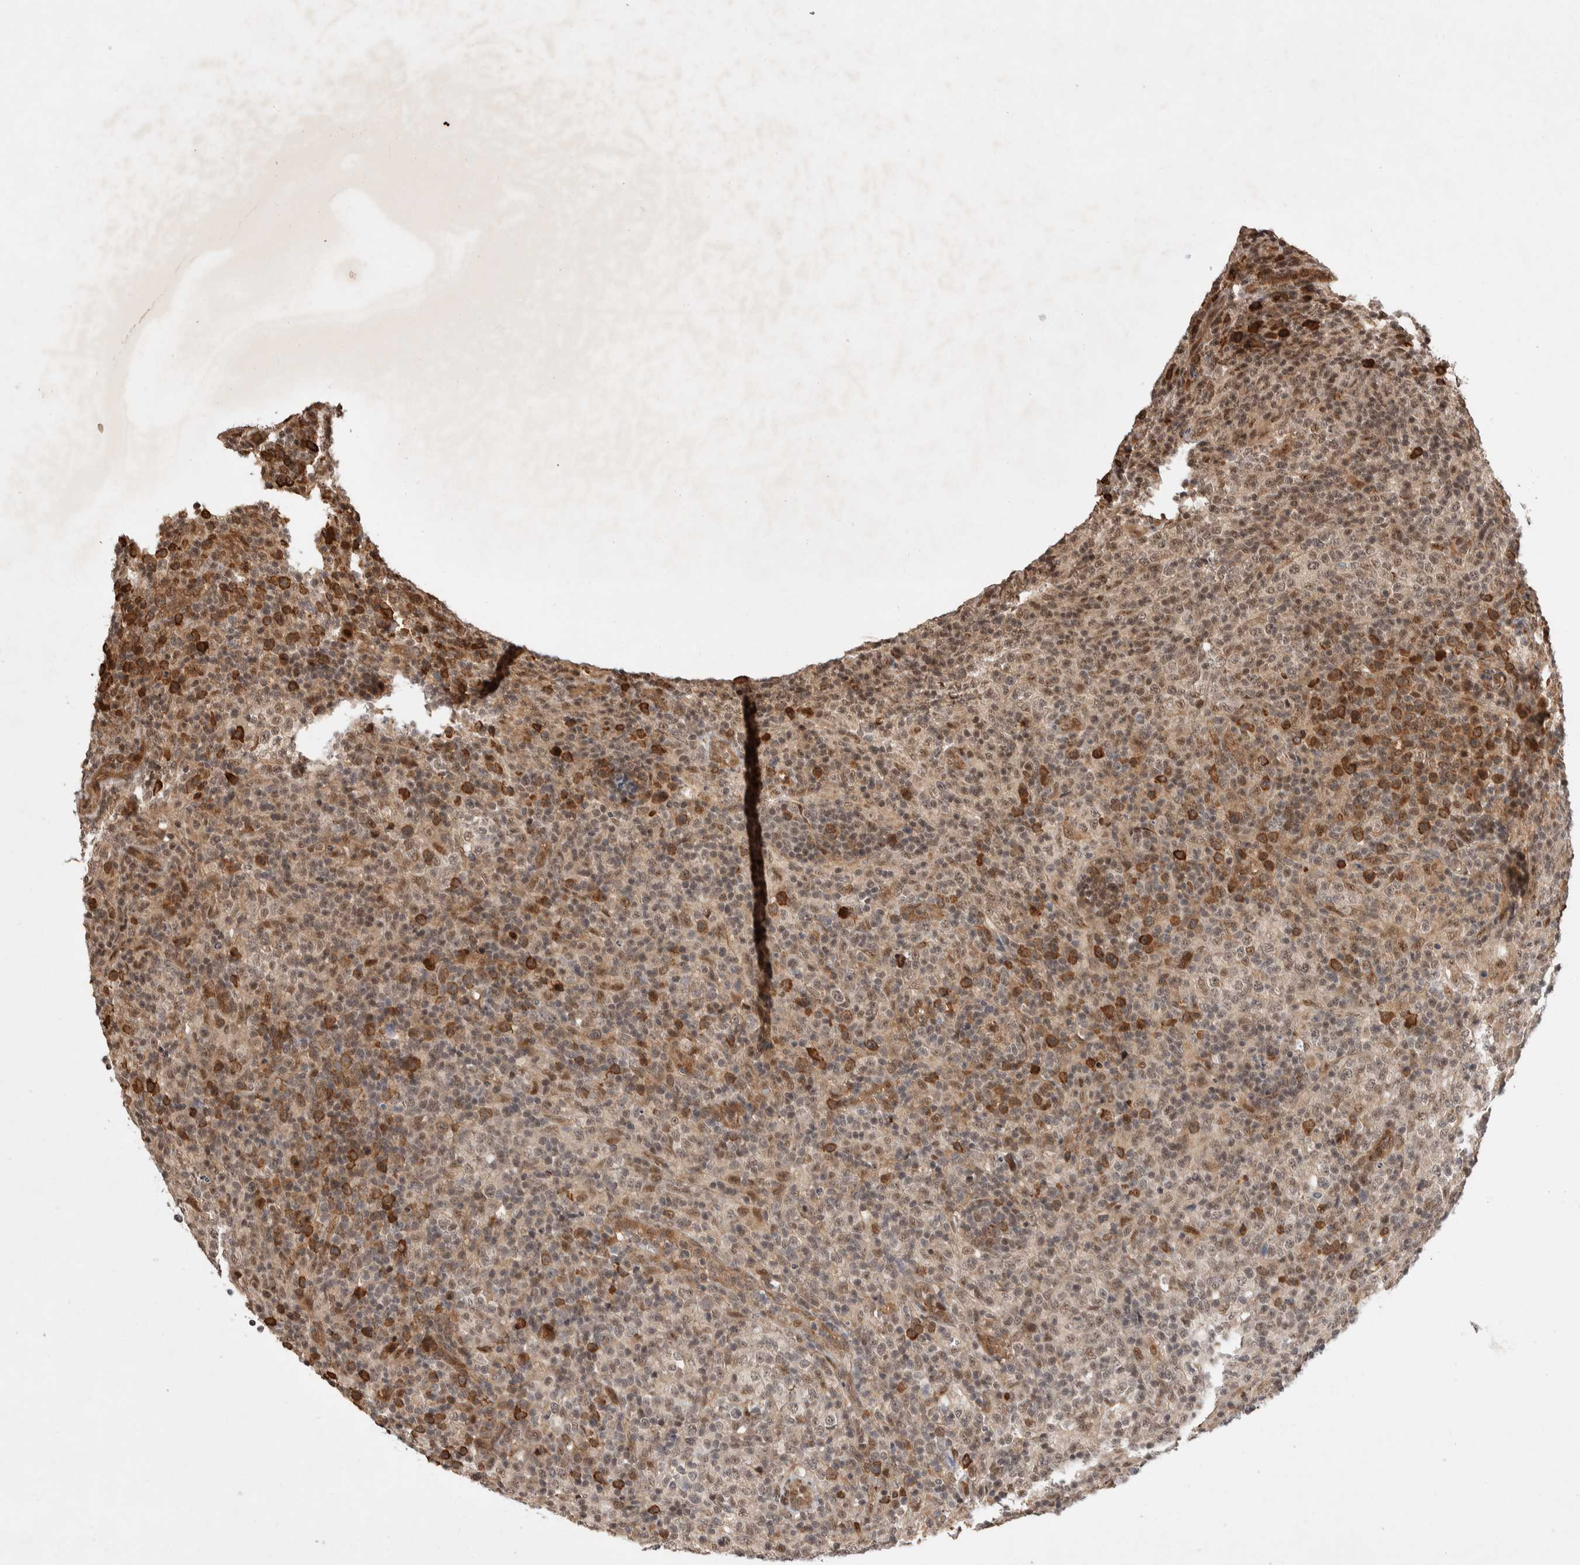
{"staining": {"intensity": "moderate", "quantity": "25%-75%", "location": "cytoplasmic/membranous"}, "tissue": "lymphoma", "cell_type": "Tumor cells", "image_type": "cancer", "snomed": [{"axis": "morphology", "description": "Malignant lymphoma, non-Hodgkin's type, High grade"}, {"axis": "topography", "description": "Lymph node"}], "caption": "Protein analysis of lymphoma tissue reveals moderate cytoplasmic/membranous staining in approximately 25%-75% of tumor cells. (IHC, brightfield microscopy, high magnification).", "gene": "TOR1B", "patient": {"sex": "female", "age": 76}}